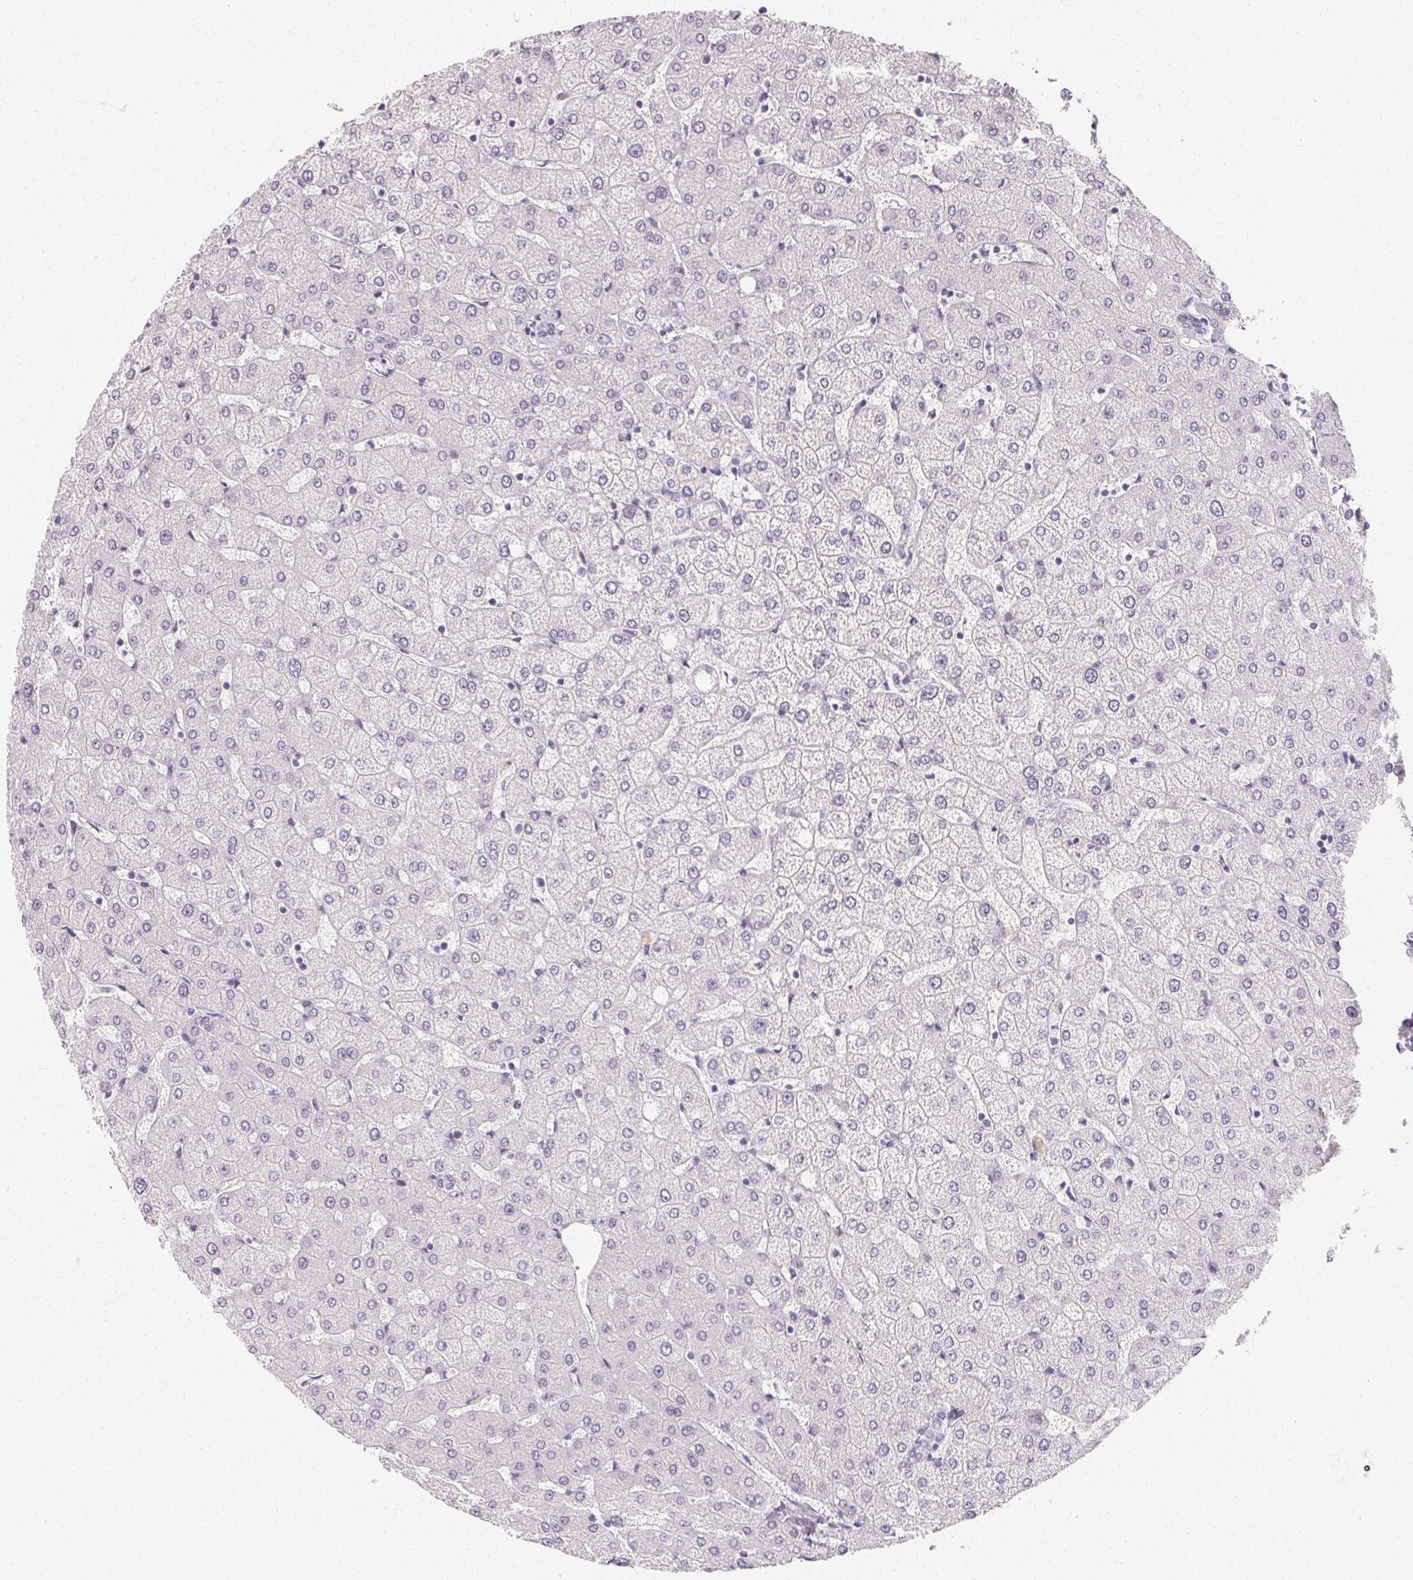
{"staining": {"intensity": "negative", "quantity": "none", "location": "none"}, "tissue": "liver", "cell_type": "Cholangiocytes", "image_type": "normal", "snomed": [{"axis": "morphology", "description": "Normal tissue, NOS"}, {"axis": "topography", "description": "Liver"}], "caption": "Unremarkable liver was stained to show a protein in brown. There is no significant staining in cholangiocytes.", "gene": "SYNPR", "patient": {"sex": "female", "age": 54}}